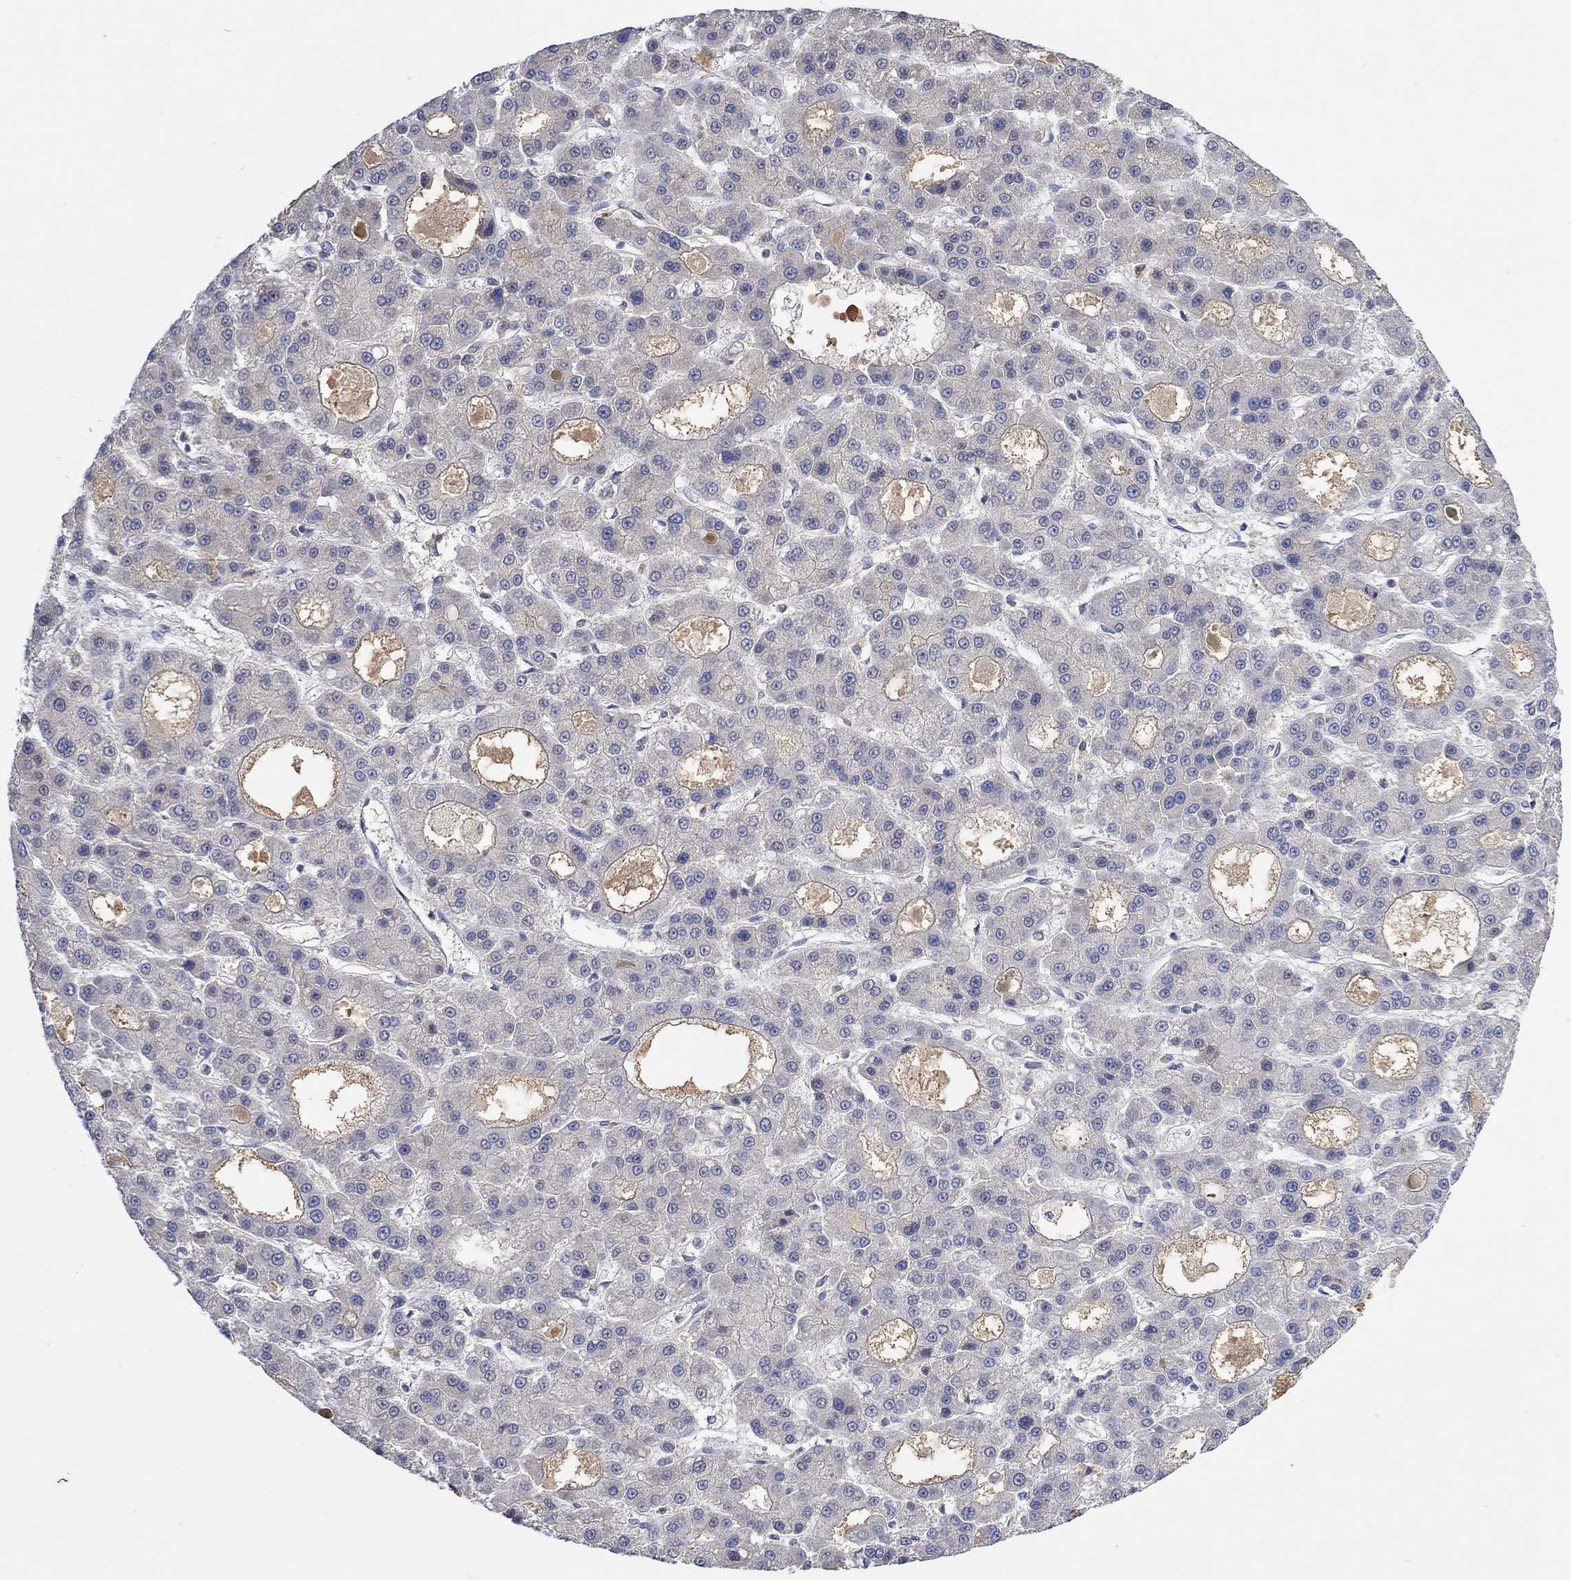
{"staining": {"intensity": "negative", "quantity": "none", "location": "none"}, "tissue": "liver cancer", "cell_type": "Tumor cells", "image_type": "cancer", "snomed": [{"axis": "morphology", "description": "Carcinoma, Hepatocellular, NOS"}, {"axis": "topography", "description": "Liver"}], "caption": "Tumor cells are negative for brown protein staining in liver cancer.", "gene": "MSTN", "patient": {"sex": "male", "age": 70}}